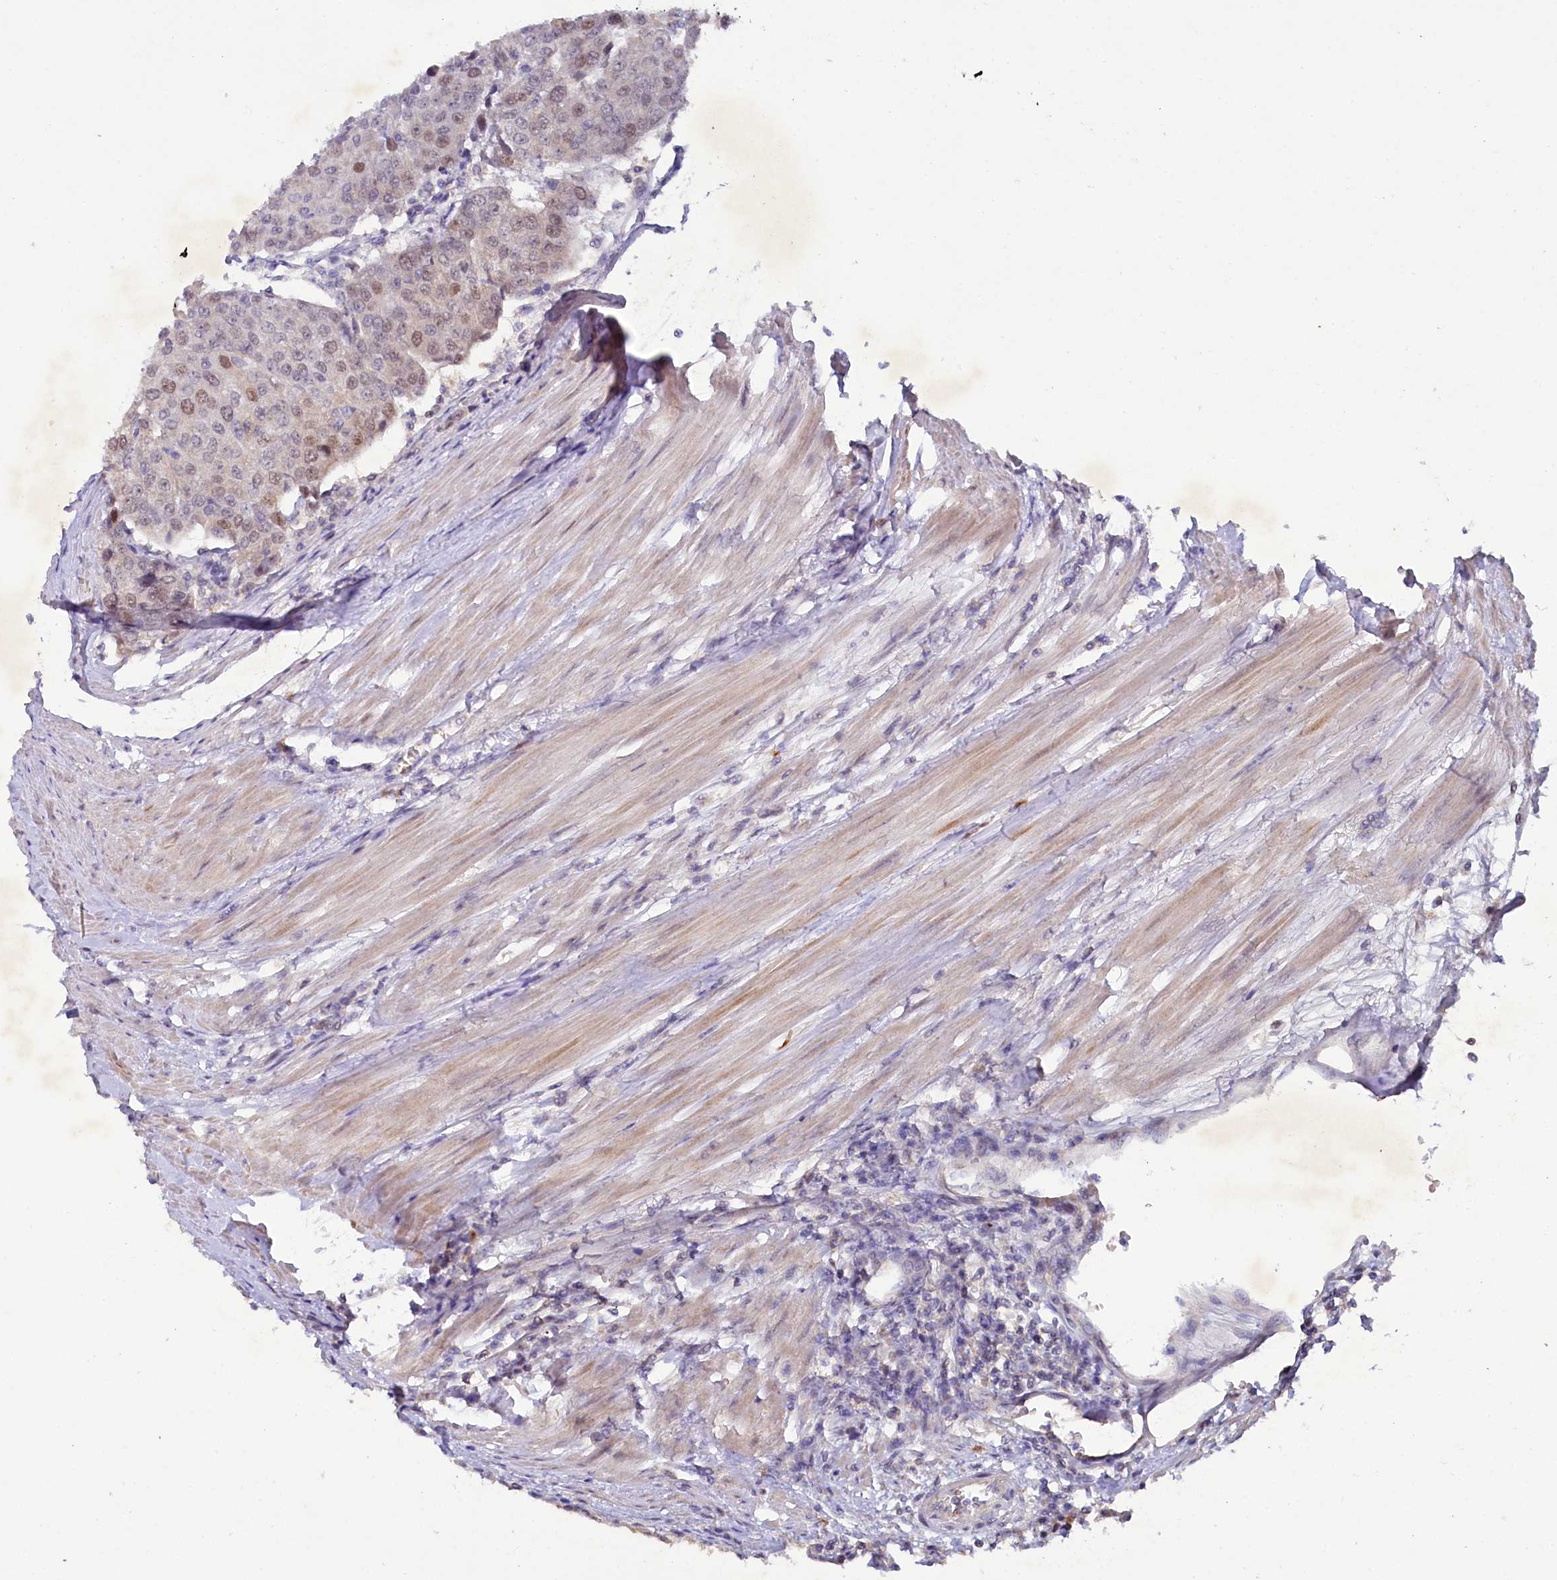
{"staining": {"intensity": "moderate", "quantity": "<25%", "location": "nuclear"}, "tissue": "urothelial cancer", "cell_type": "Tumor cells", "image_type": "cancer", "snomed": [{"axis": "morphology", "description": "Urothelial carcinoma, High grade"}, {"axis": "topography", "description": "Urinary bladder"}], "caption": "An immunohistochemistry photomicrograph of tumor tissue is shown. Protein staining in brown shows moderate nuclear positivity in high-grade urothelial carcinoma within tumor cells. Nuclei are stained in blue.", "gene": "FAM111B", "patient": {"sex": "female", "age": 85}}